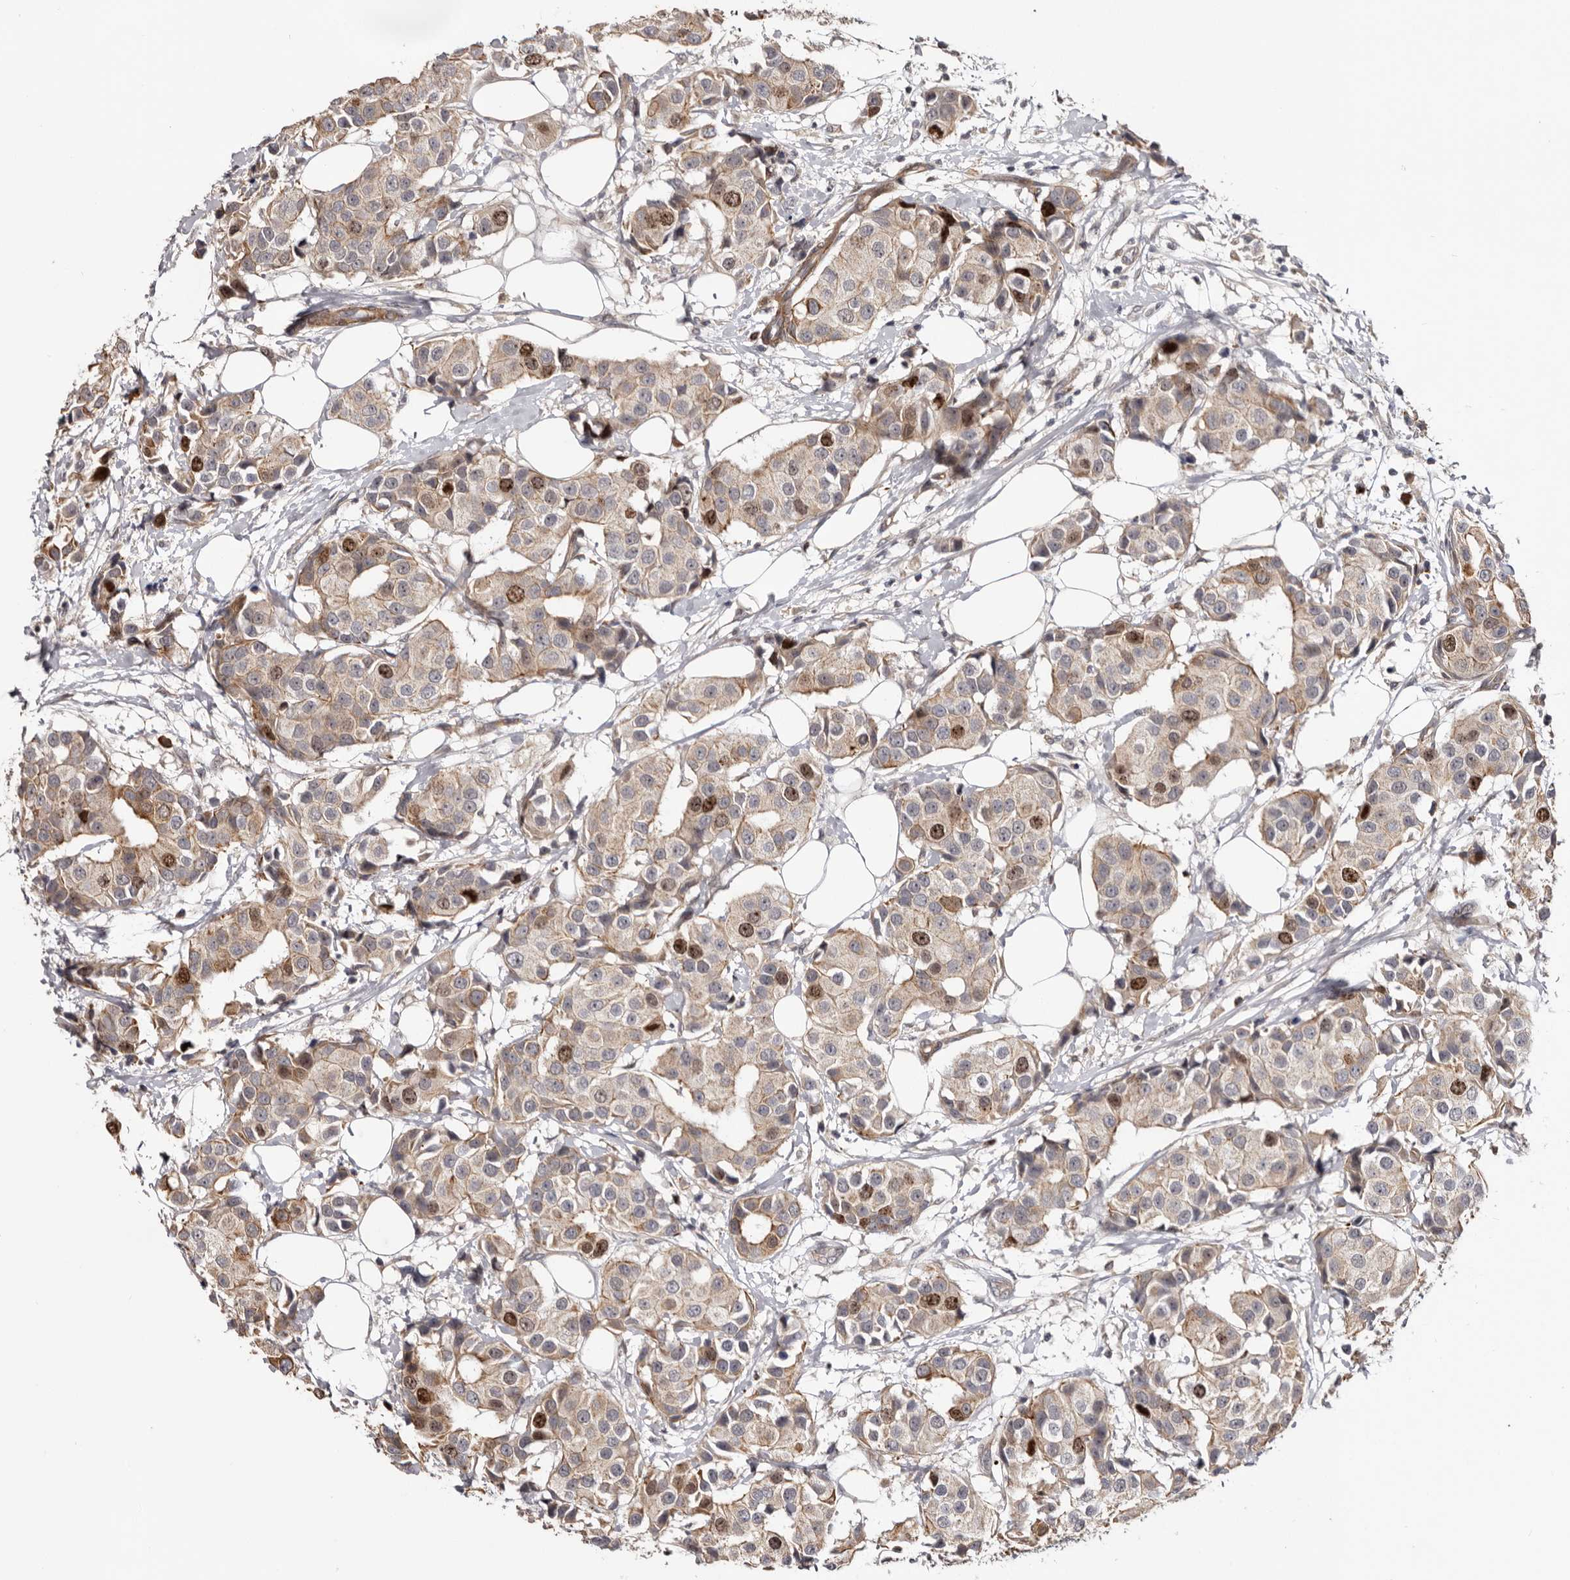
{"staining": {"intensity": "moderate", "quantity": ">75%", "location": "cytoplasmic/membranous,nuclear"}, "tissue": "breast cancer", "cell_type": "Tumor cells", "image_type": "cancer", "snomed": [{"axis": "morphology", "description": "Normal tissue, NOS"}, {"axis": "morphology", "description": "Duct carcinoma"}, {"axis": "topography", "description": "Breast"}], "caption": "A photomicrograph of human breast cancer stained for a protein displays moderate cytoplasmic/membranous and nuclear brown staining in tumor cells.", "gene": "CDCA8", "patient": {"sex": "female", "age": 39}}